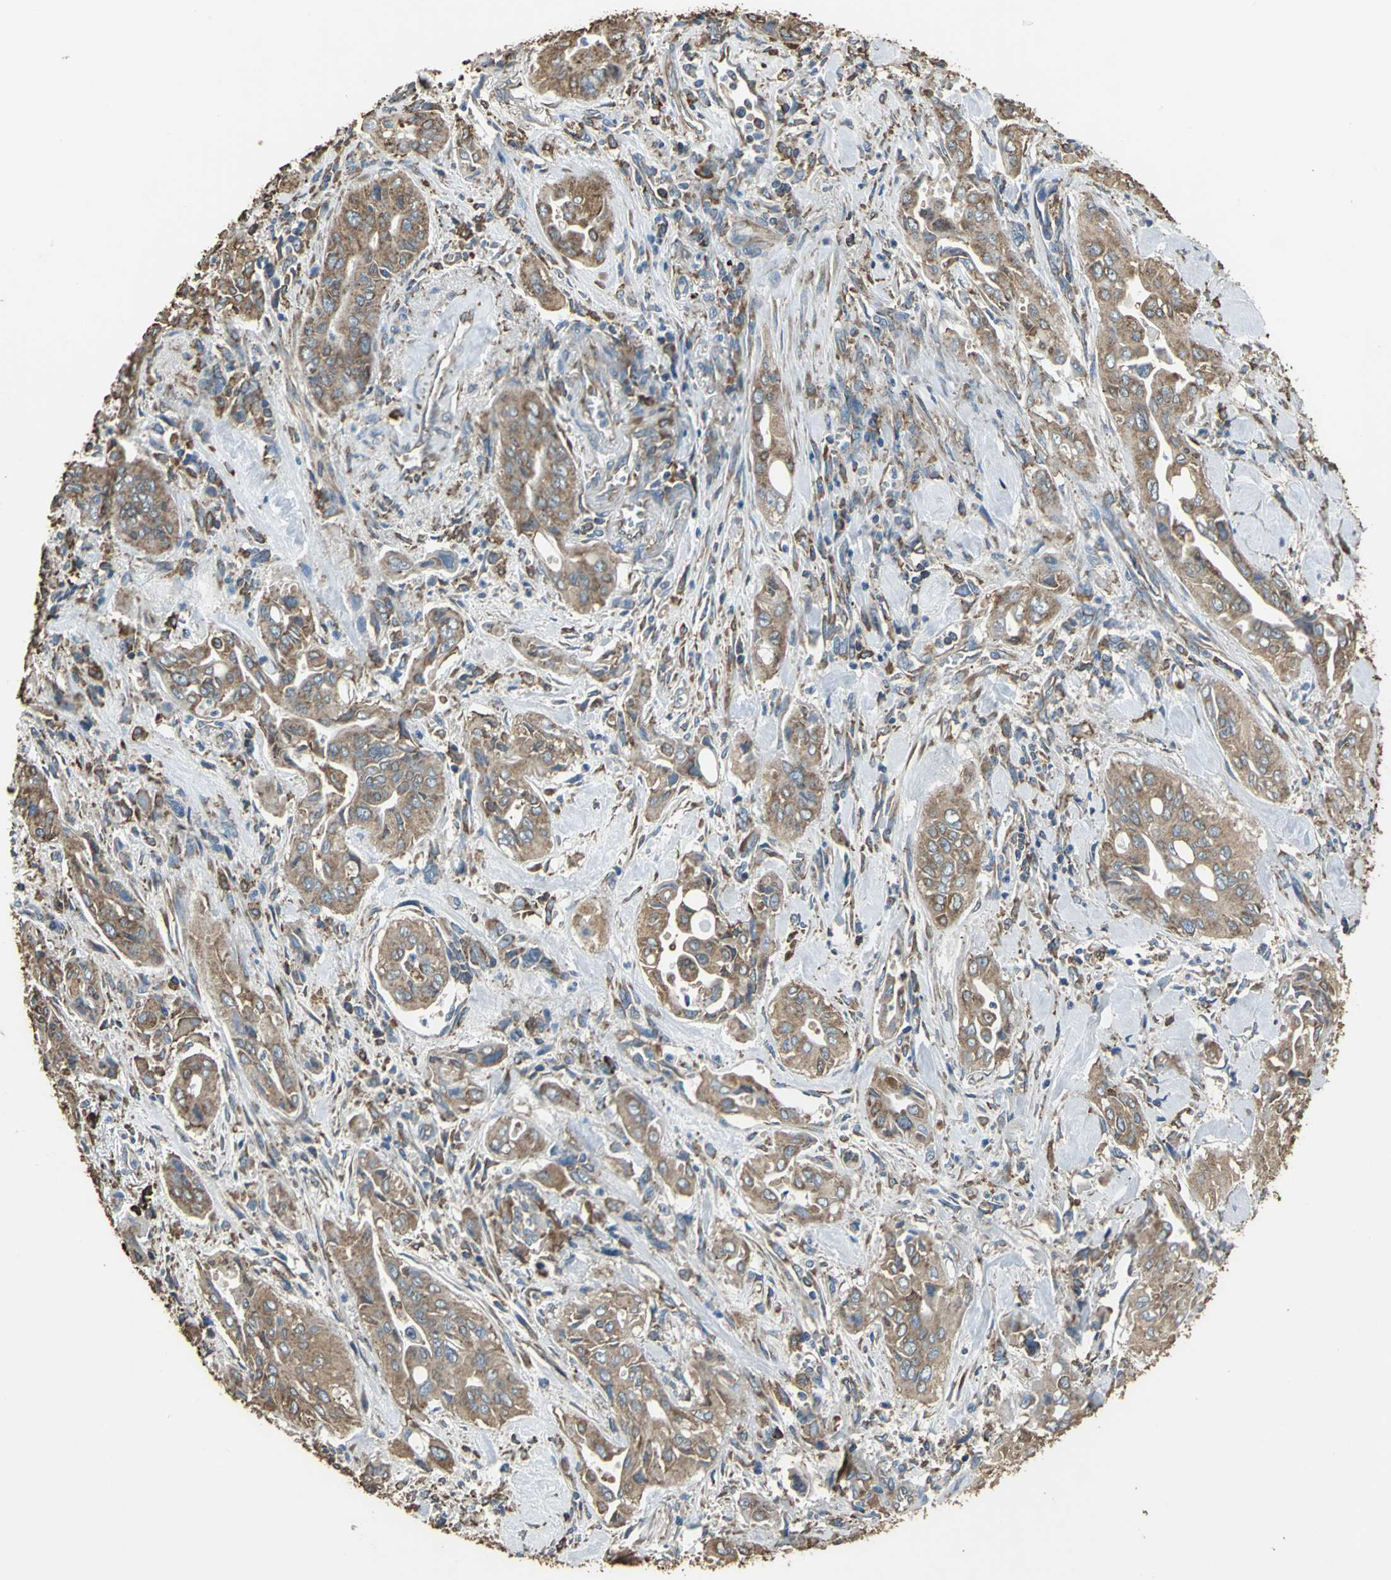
{"staining": {"intensity": "strong", "quantity": ">75%", "location": "cytoplasmic/membranous"}, "tissue": "pancreatic cancer", "cell_type": "Tumor cells", "image_type": "cancer", "snomed": [{"axis": "morphology", "description": "Adenocarcinoma, NOS"}, {"axis": "topography", "description": "Pancreas"}], "caption": "A high amount of strong cytoplasmic/membranous positivity is appreciated in approximately >75% of tumor cells in pancreatic cancer tissue. The staining is performed using DAB brown chromogen to label protein expression. The nuclei are counter-stained blue using hematoxylin.", "gene": "GPANK1", "patient": {"sex": "male", "age": 77}}